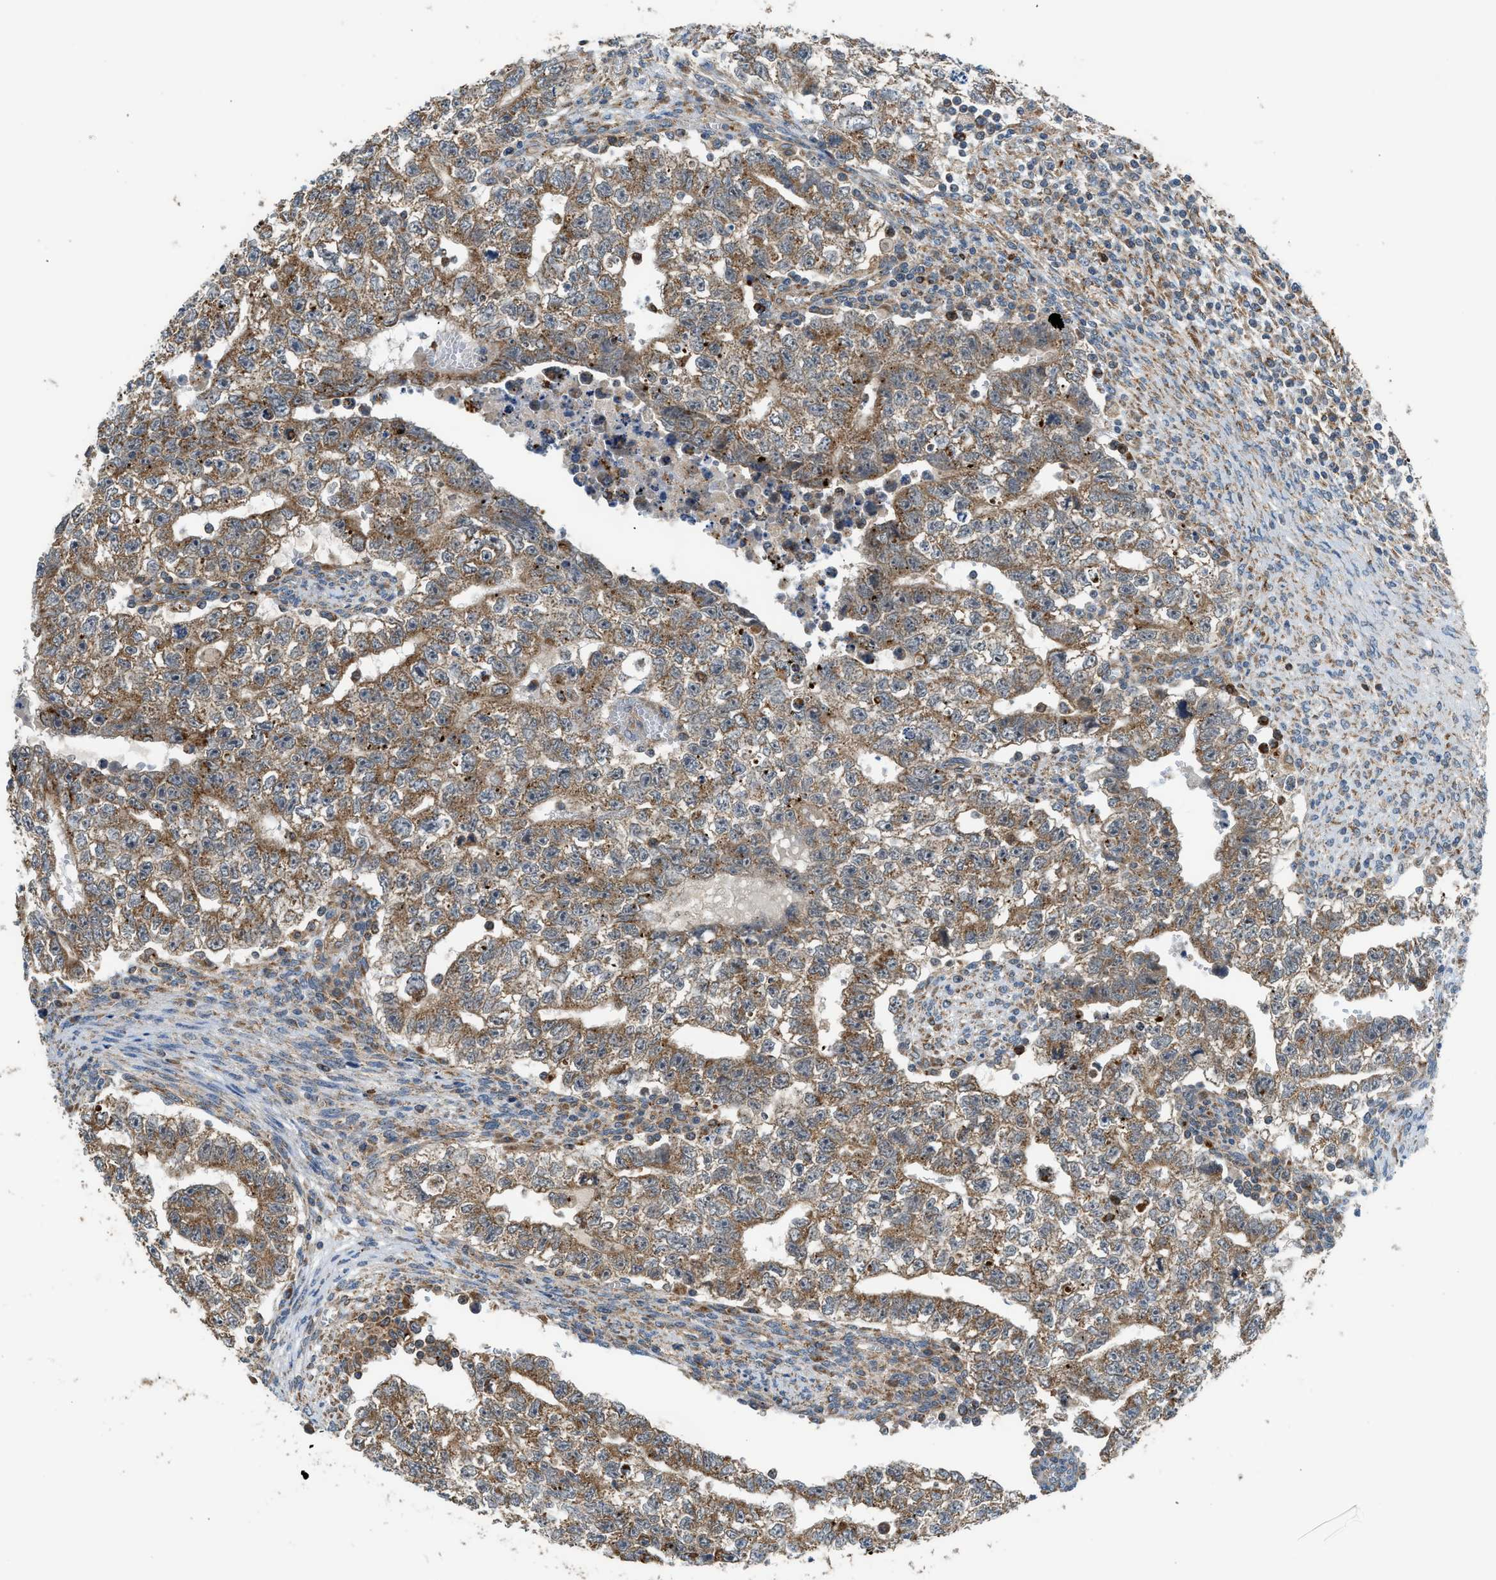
{"staining": {"intensity": "moderate", "quantity": ">75%", "location": "cytoplasmic/membranous"}, "tissue": "testis cancer", "cell_type": "Tumor cells", "image_type": "cancer", "snomed": [{"axis": "morphology", "description": "Carcinoma, Embryonal, NOS"}, {"axis": "topography", "description": "Testis"}], "caption": "Immunohistochemical staining of human testis embryonal carcinoma exhibits moderate cytoplasmic/membranous protein staining in approximately >75% of tumor cells. The staining was performed using DAB (3,3'-diaminobenzidine), with brown indicating positive protein expression. Nuclei are stained blue with hematoxylin.", "gene": "STARD3", "patient": {"sex": "male", "age": 28}}